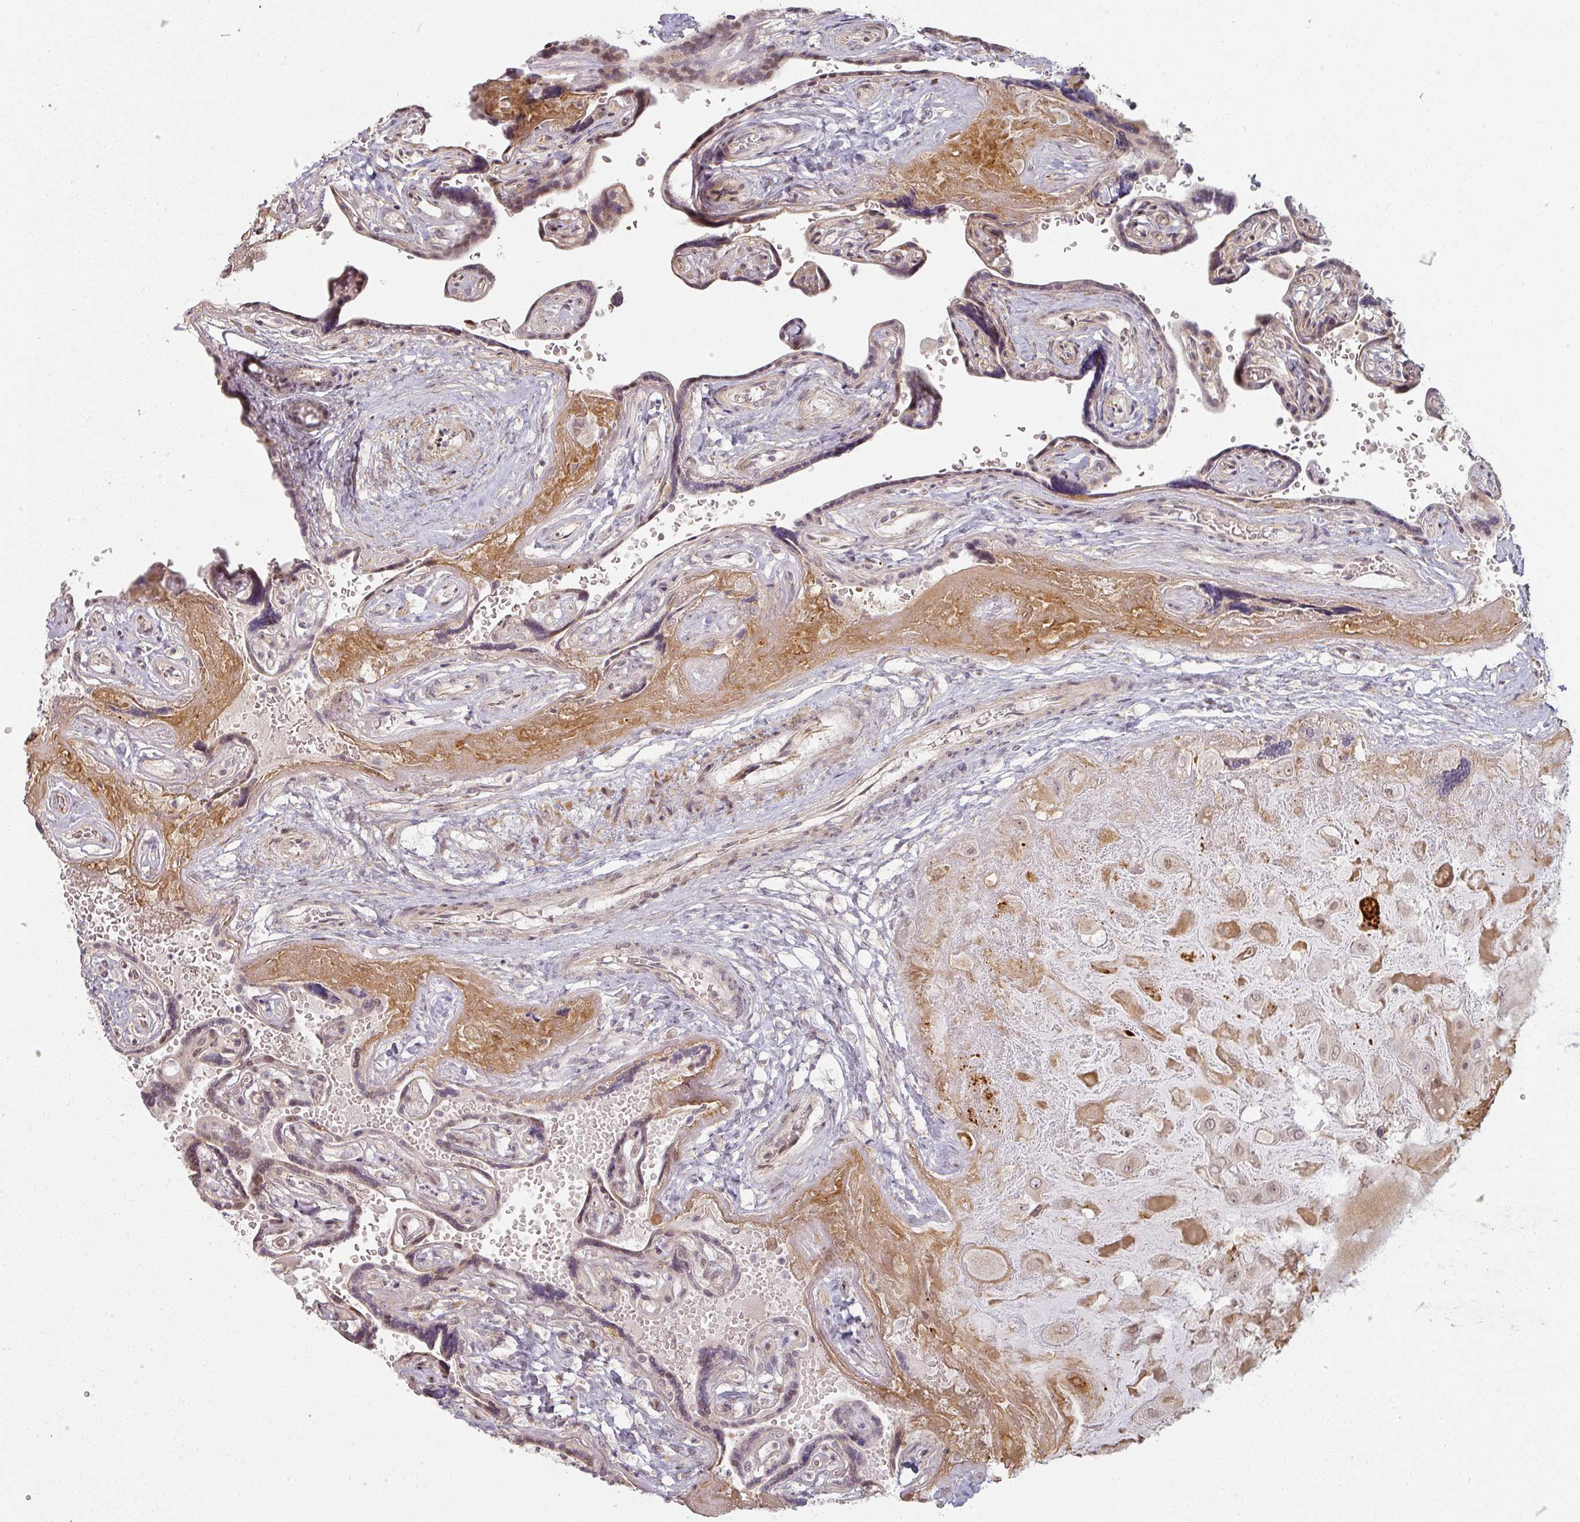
{"staining": {"intensity": "moderate", "quantity": ">75%", "location": "cytoplasmic/membranous,nuclear"}, "tissue": "placenta", "cell_type": "Decidual cells", "image_type": "normal", "snomed": [{"axis": "morphology", "description": "Normal tissue, NOS"}, {"axis": "topography", "description": "Placenta"}], "caption": "Approximately >75% of decidual cells in unremarkable placenta reveal moderate cytoplasmic/membranous,nuclear protein expression as visualized by brown immunohistochemical staining.", "gene": "MED19", "patient": {"sex": "female", "age": 32}}